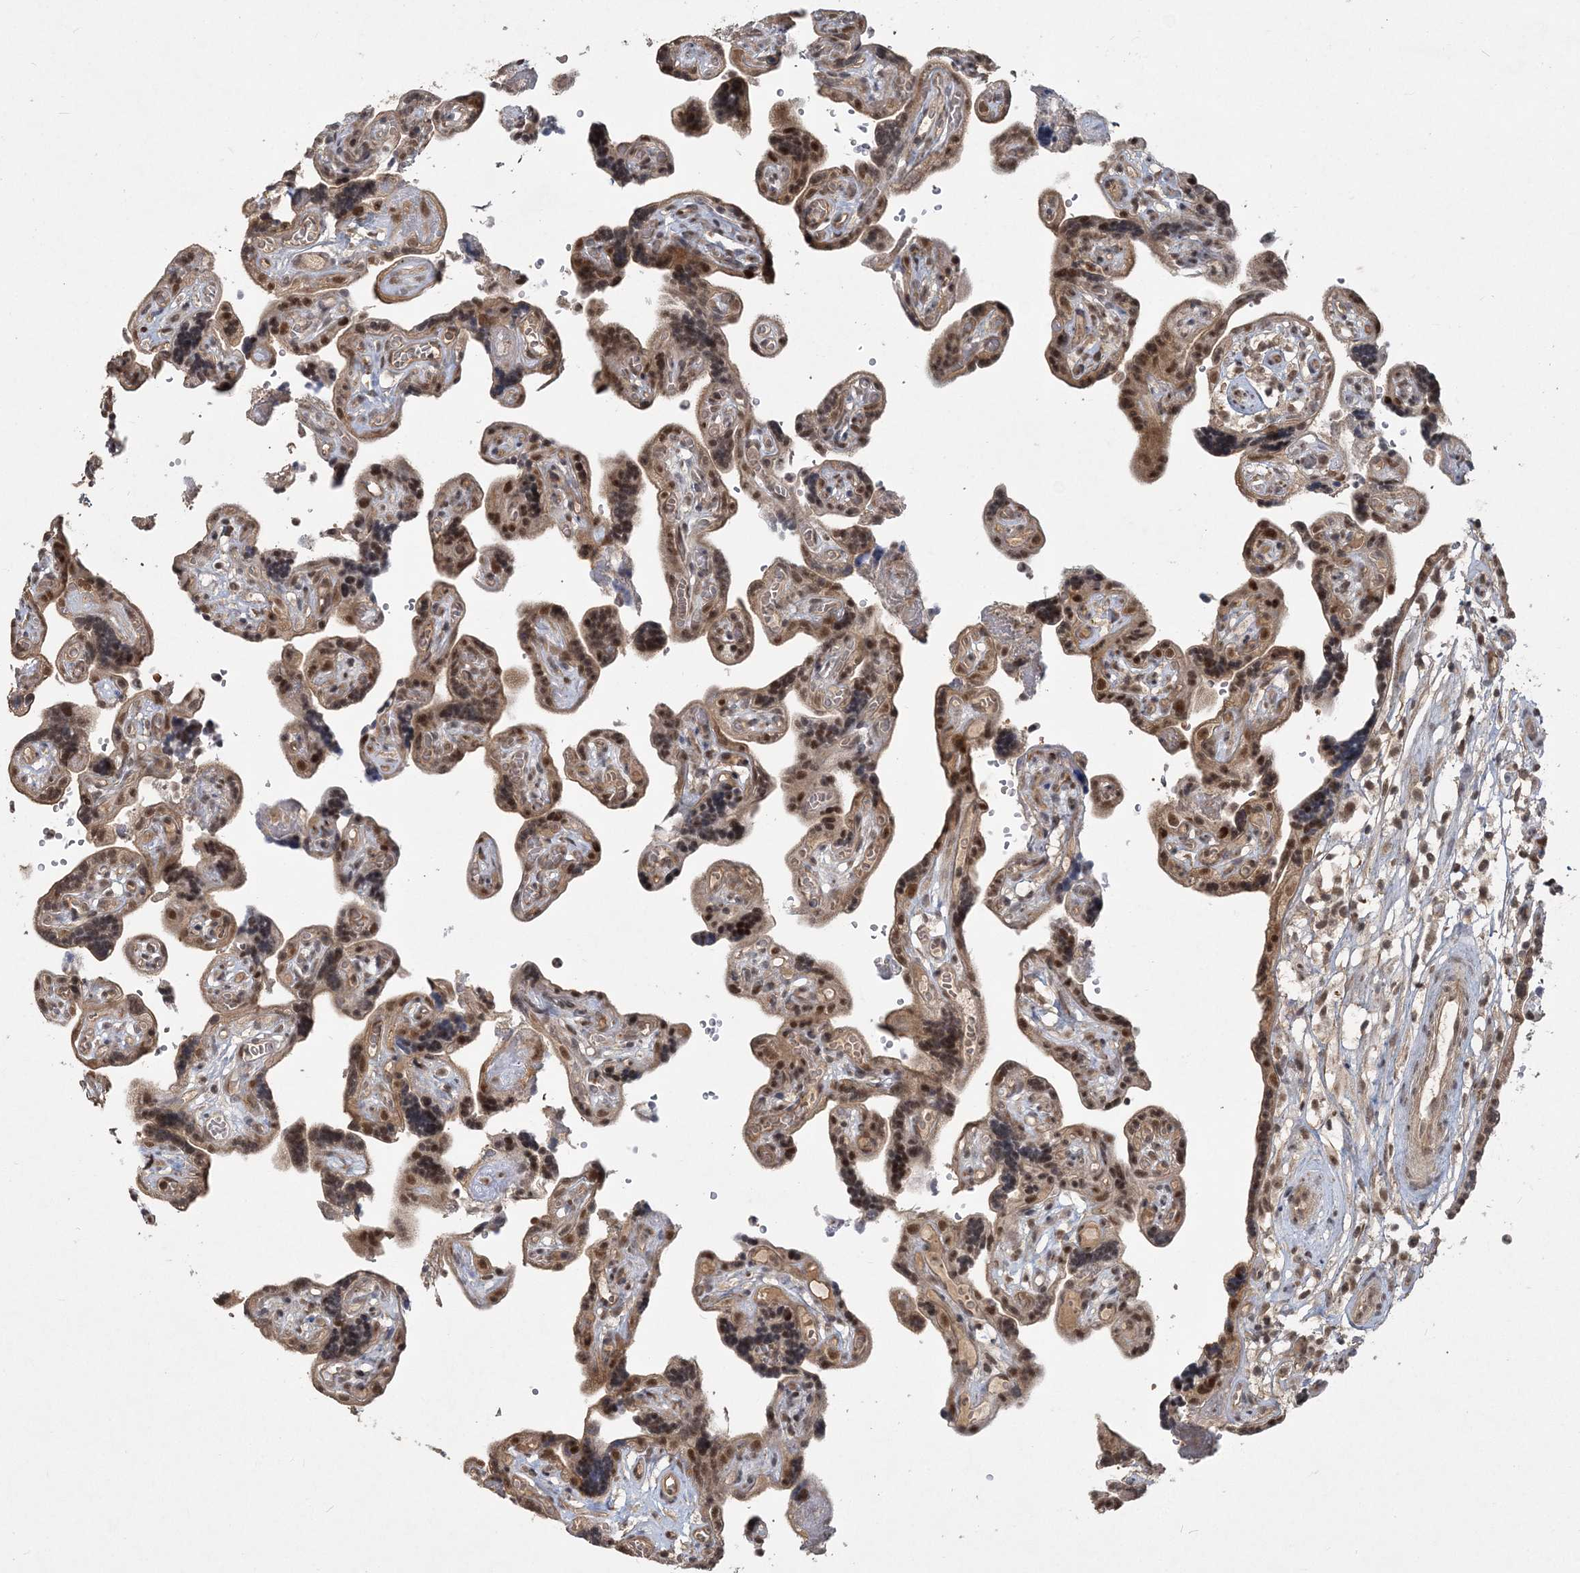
{"staining": {"intensity": "moderate", "quantity": ">75%", "location": "nuclear"}, "tissue": "placenta", "cell_type": "Decidual cells", "image_type": "normal", "snomed": [{"axis": "morphology", "description": "Normal tissue, NOS"}, {"axis": "topography", "description": "Placenta"}], "caption": "Decidual cells show medium levels of moderate nuclear staining in about >75% of cells in unremarkable human placenta. The protein is stained brown, and the nuclei are stained in blue (DAB (3,3'-diaminobenzidine) IHC with brightfield microscopy, high magnification).", "gene": "COPS7B", "patient": {"sex": "female", "age": 30}}